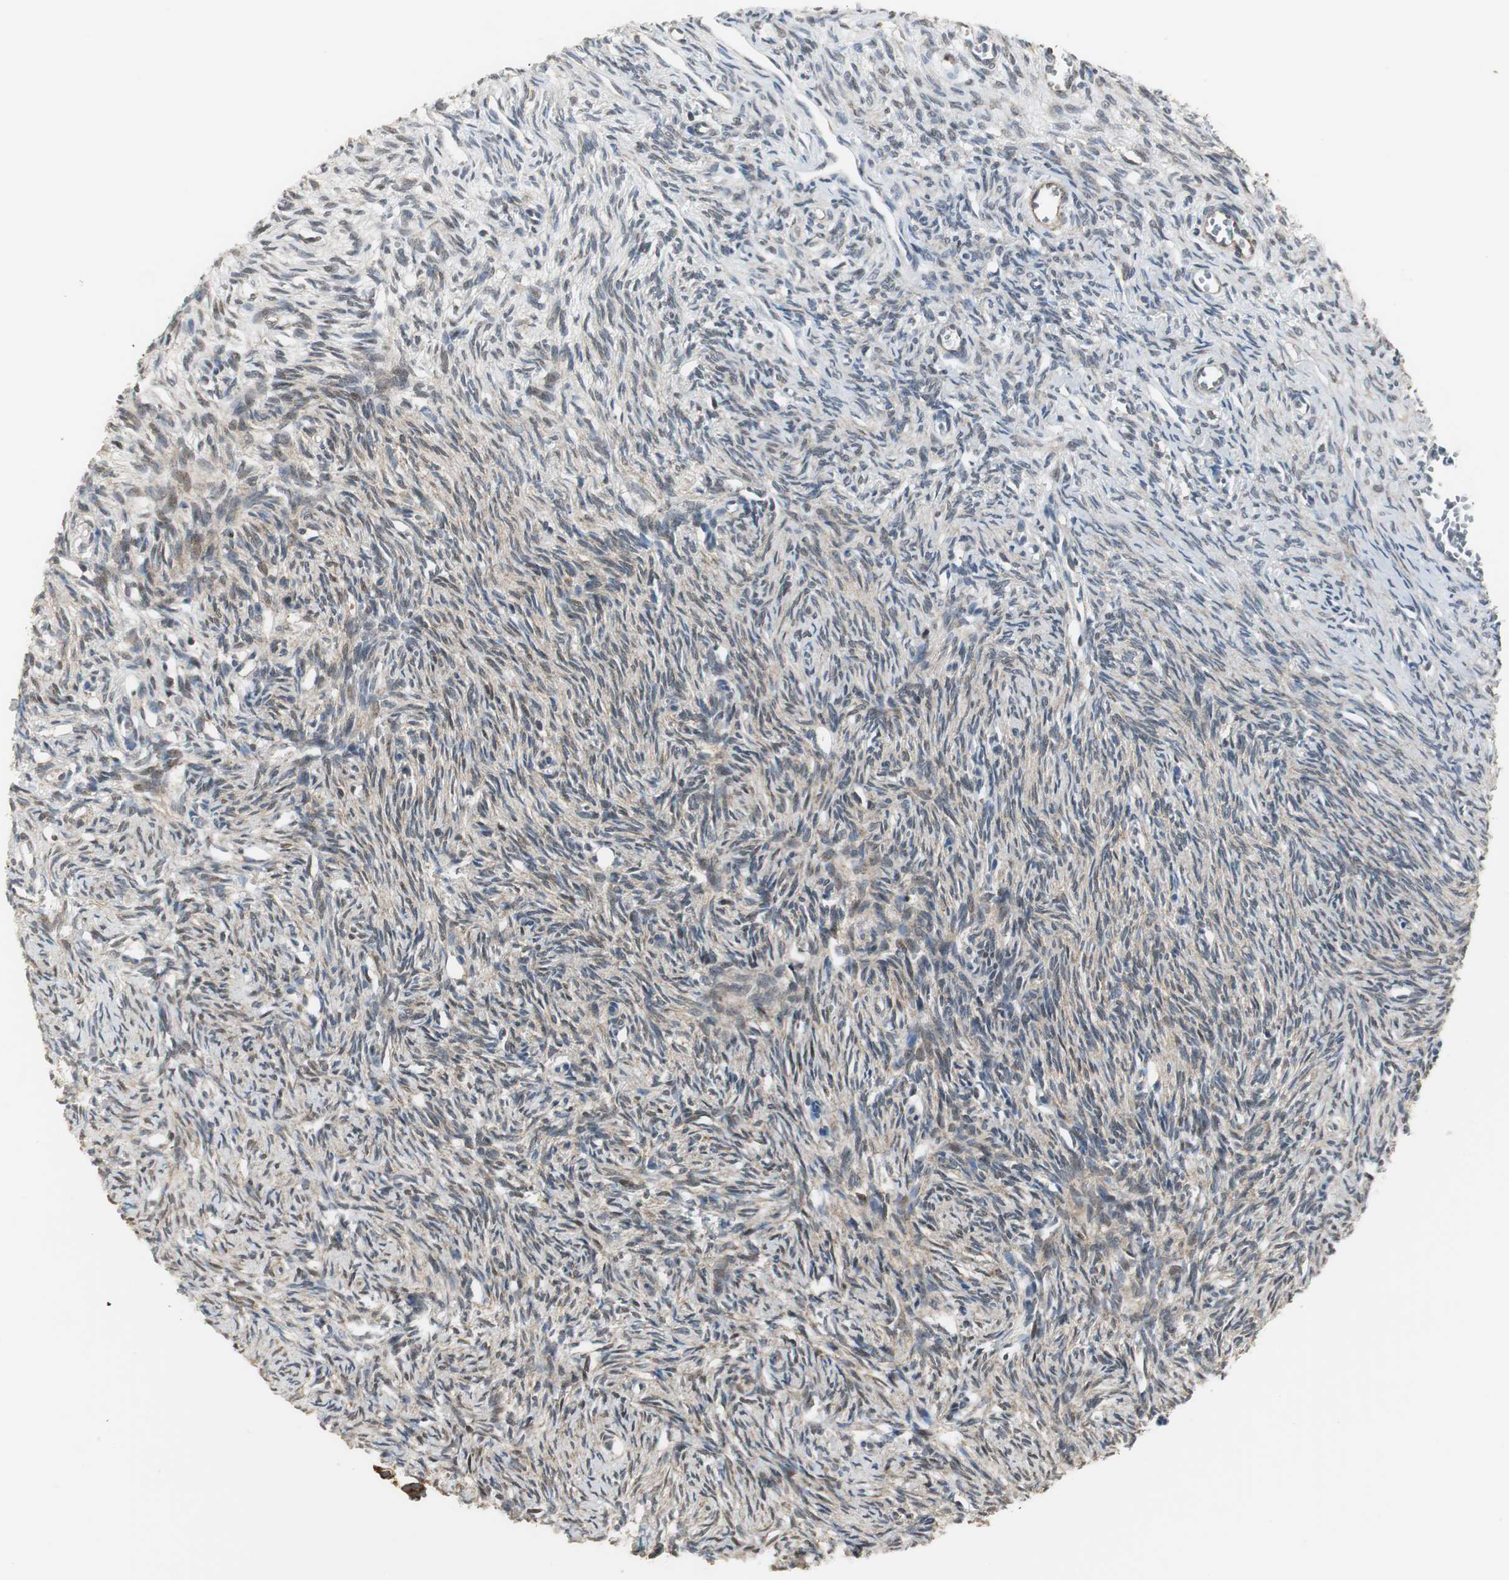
{"staining": {"intensity": "weak", "quantity": ">75%", "location": "cytoplasmic/membranous"}, "tissue": "ovary", "cell_type": "Ovarian stroma cells", "image_type": "normal", "snomed": [{"axis": "morphology", "description": "Normal tissue, NOS"}, {"axis": "topography", "description": "Ovary"}], "caption": "Weak cytoplasmic/membranous positivity is appreciated in approximately >75% of ovarian stroma cells in normal ovary. (DAB IHC with brightfield microscopy, high magnification).", "gene": "CCT5", "patient": {"sex": "female", "age": 33}}